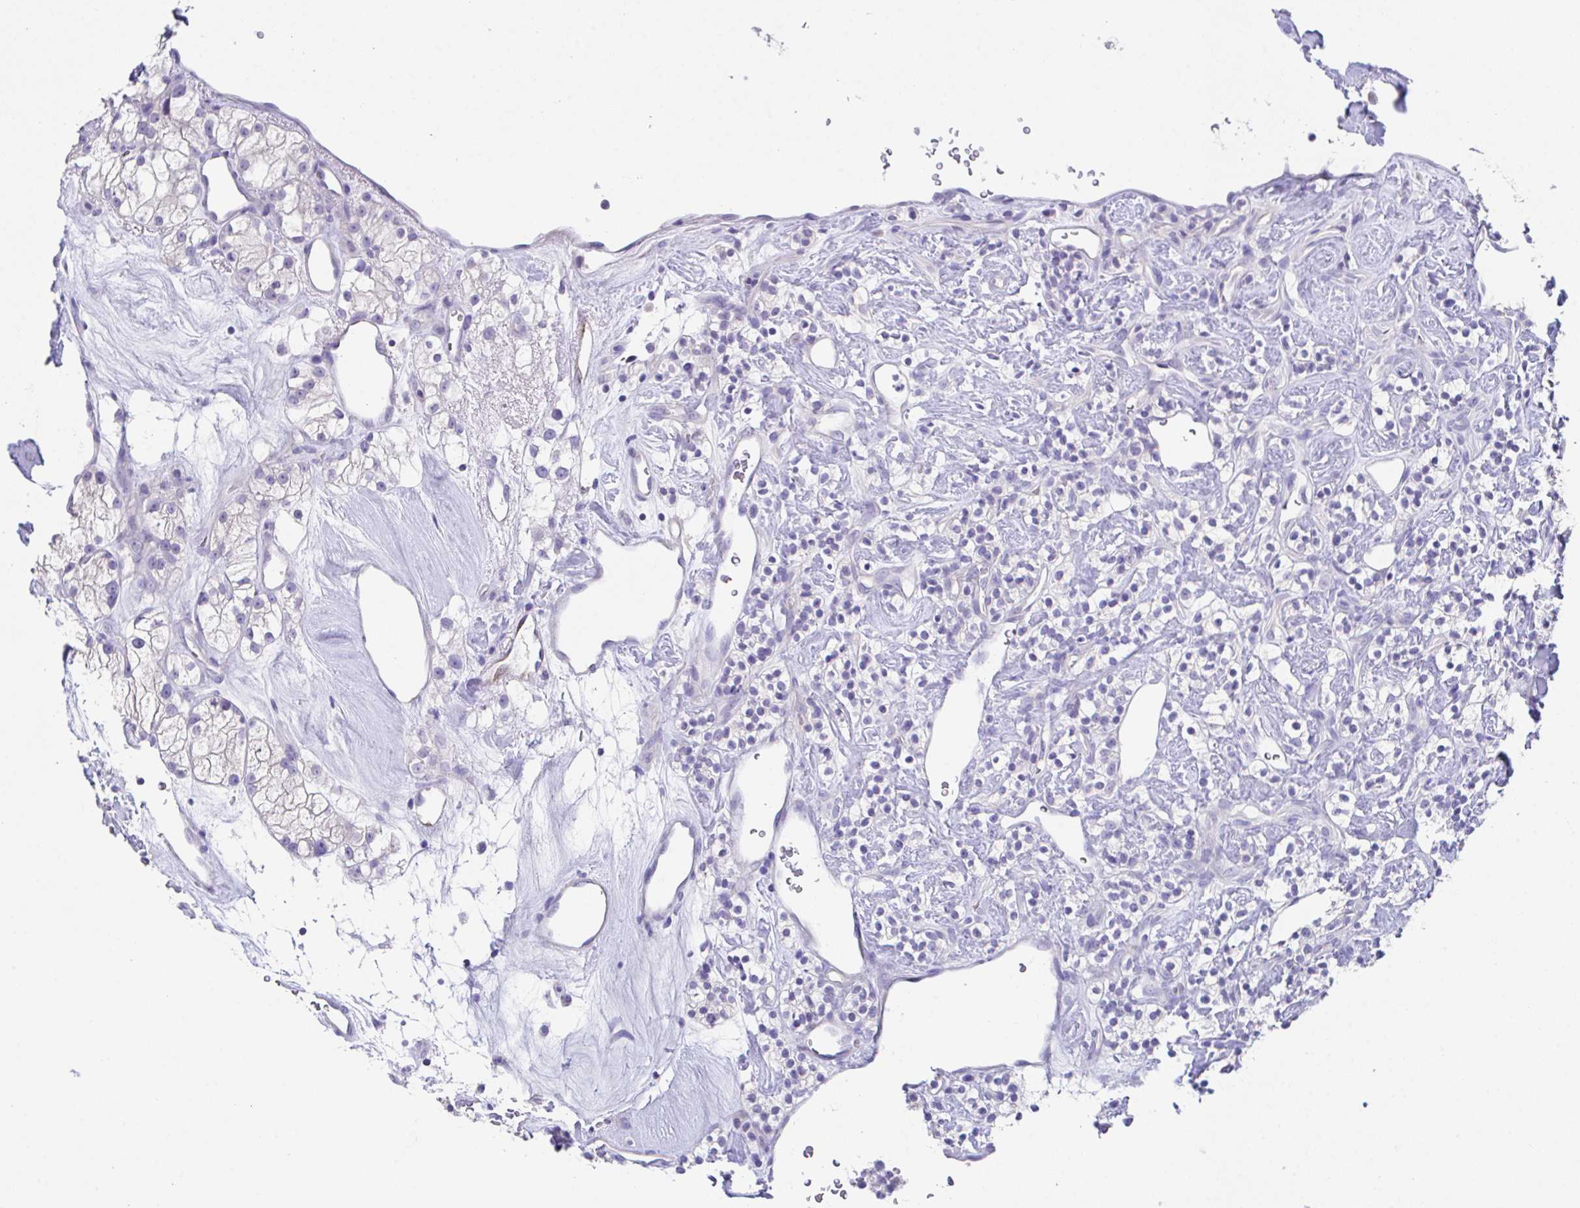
{"staining": {"intensity": "negative", "quantity": "none", "location": "none"}, "tissue": "renal cancer", "cell_type": "Tumor cells", "image_type": "cancer", "snomed": [{"axis": "morphology", "description": "Adenocarcinoma, NOS"}, {"axis": "topography", "description": "Kidney"}], "caption": "Renal cancer was stained to show a protein in brown. There is no significant expression in tumor cells. Nuclei are stained in blue.", "gene": "HACD4", "patient": {"sex": "male", "age": 77}}